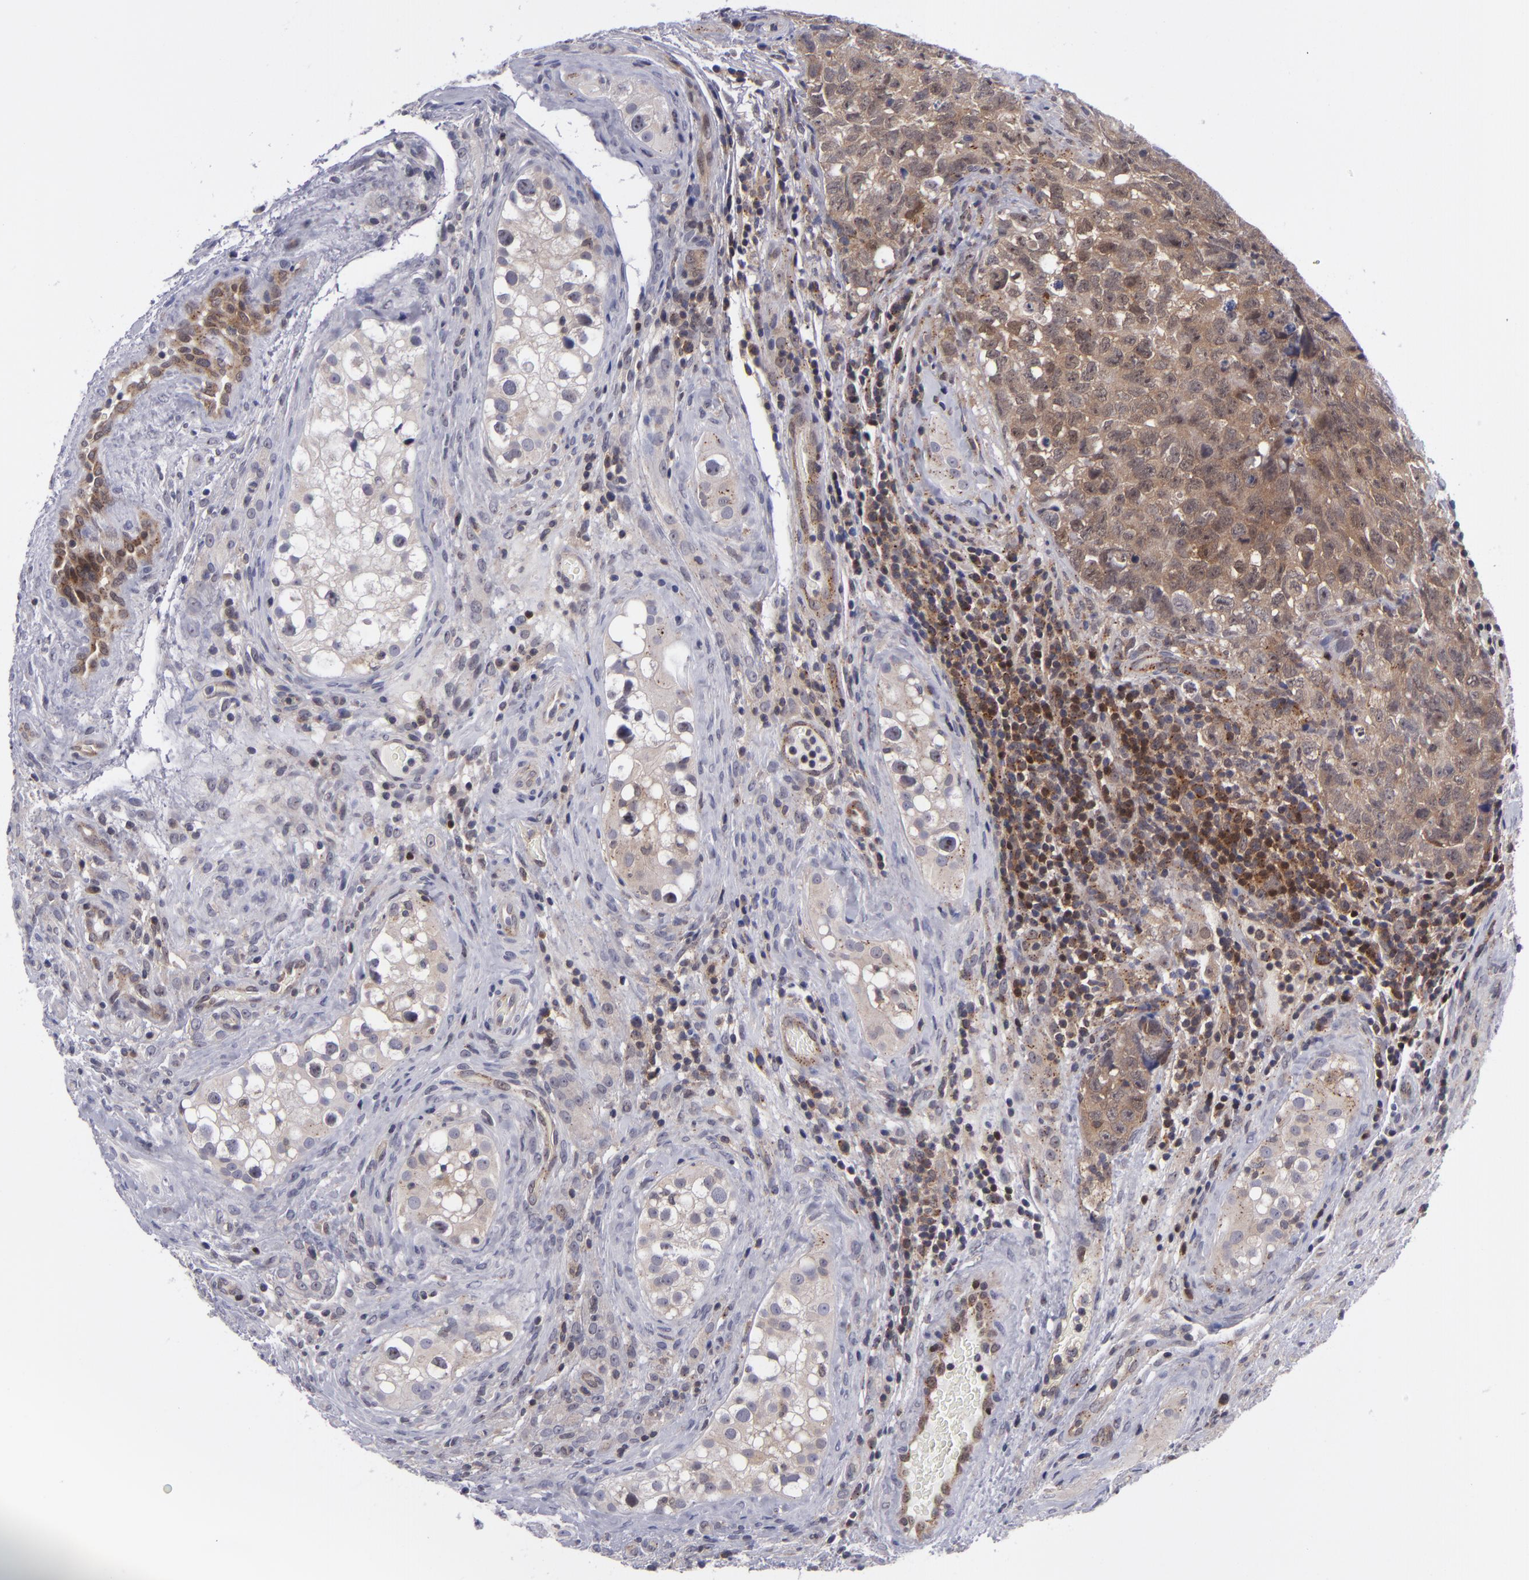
{"staining": {"intensity": "moderate", "quantity": ">75%", "location": "cytoplasmic/membranous"}, "tissue": "testis cancer", "cell_type": "Tumor cells", "image_type": "cancer", "snomed": [{"axis": "morphology", "description": "Carcinoma, Embryonal, NOS"}, {"axis": "topography", "description": "Testis"}], "caption": "An immunohistochemistry (IHC) image of neoplastic tissue is shown. Protein staining in brown shows moderate cytoplasmic/membranous positivity in testis cancer (embryonal carcinoma) within tumor cells. (DAB (3,3'-diaminobenzidine) IHC, brown staining for protein, blue staining for nuclei).", "gene": "BCL10", "patient": {"sex": "male", "age": 31}}